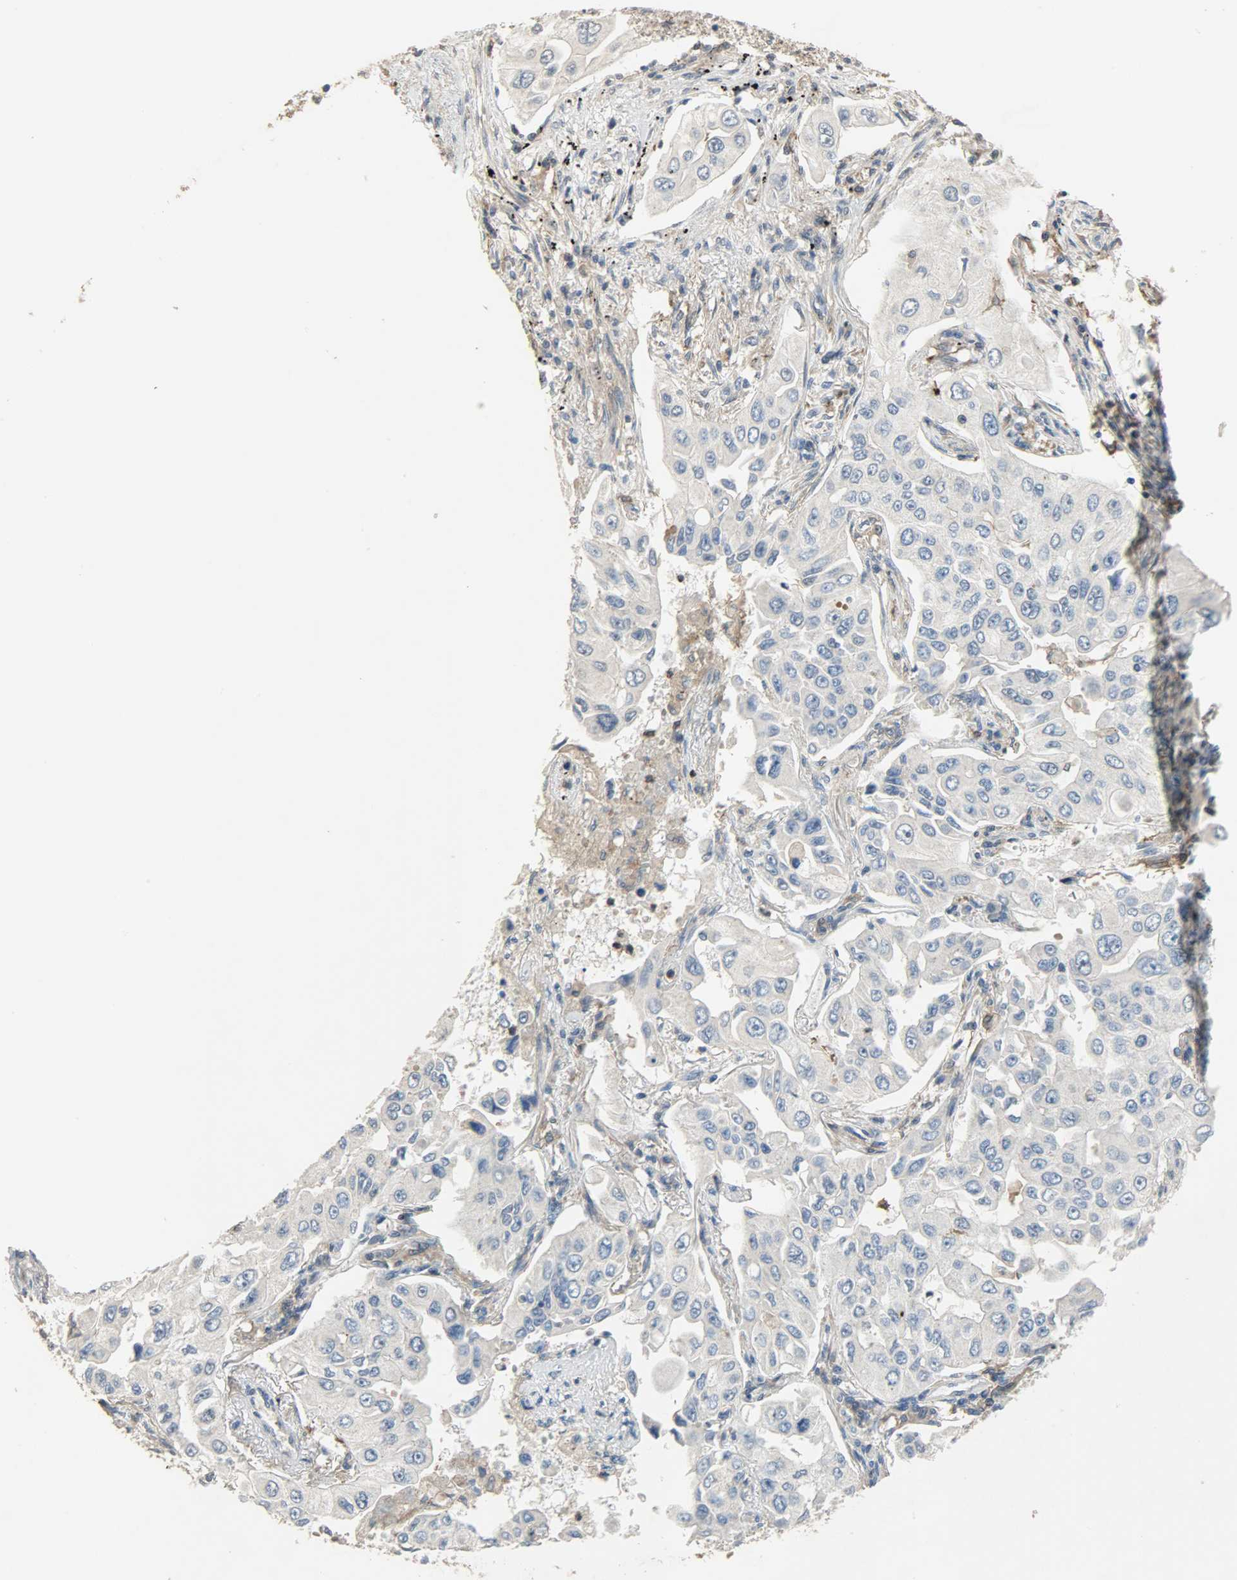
{"staining": {"intensity": "negative", "quantity": "none", "location": "none"}, "tissue": "lung cancer", "cell_type": "Tumor cells", "image_type": "cancer", "snomed": [{"axis": "morphology", "description": "Adenocarcinoma, NOS"}, {"axis": "topography", "description": "Lung"}], "caption": "Lung adenocarcinoma stained for a protein using immunohistochemistry demonstrates no expression tumor cells.", "gene": "SKAP2", "patient": {"sex": "male", "age": 84}}